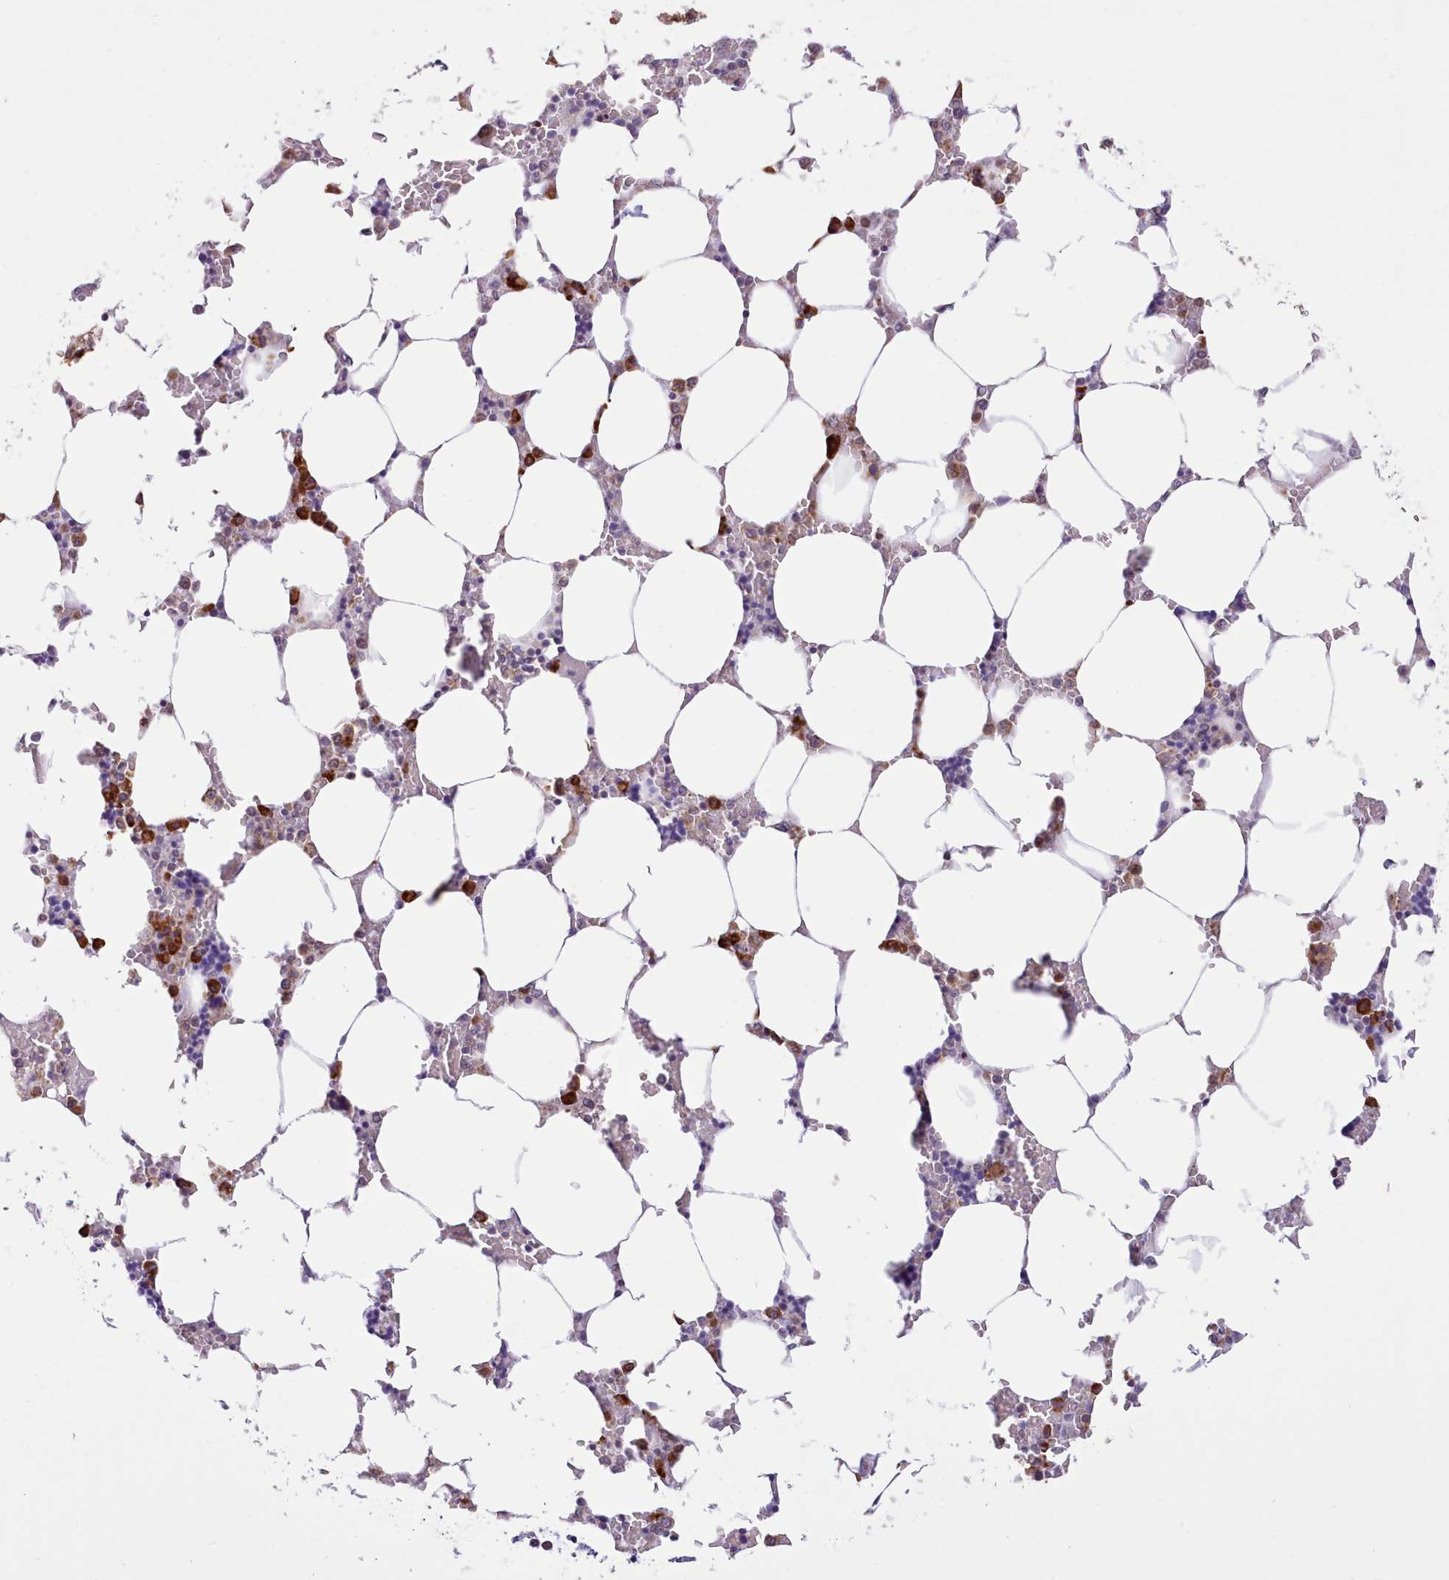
{"staining": {"intensity": "strong", "quantity": "<25%", "location": "cytoplasmic/membranous"}, "tissue": "bone marrow", "cell_type": "Hematopoietic cells", "image_type": "normal", "snomed": [{"axis": "morphology", "description": "Normal tissue, NOS"}, {"axis": "topography", "description": "Bone marrow"}], "caption": "An immunohistochemistry histopathology image of unremarkable tissue is shown. Protein staining in brown highlights strong cytoplasmic/membranous positivity in bone marrow within hematopoietic cells. The protein is shown in brown color, while the nuclei are stained blue.", "gene": "SEC61B", "patient": {"sex": "male", "age": 64}}